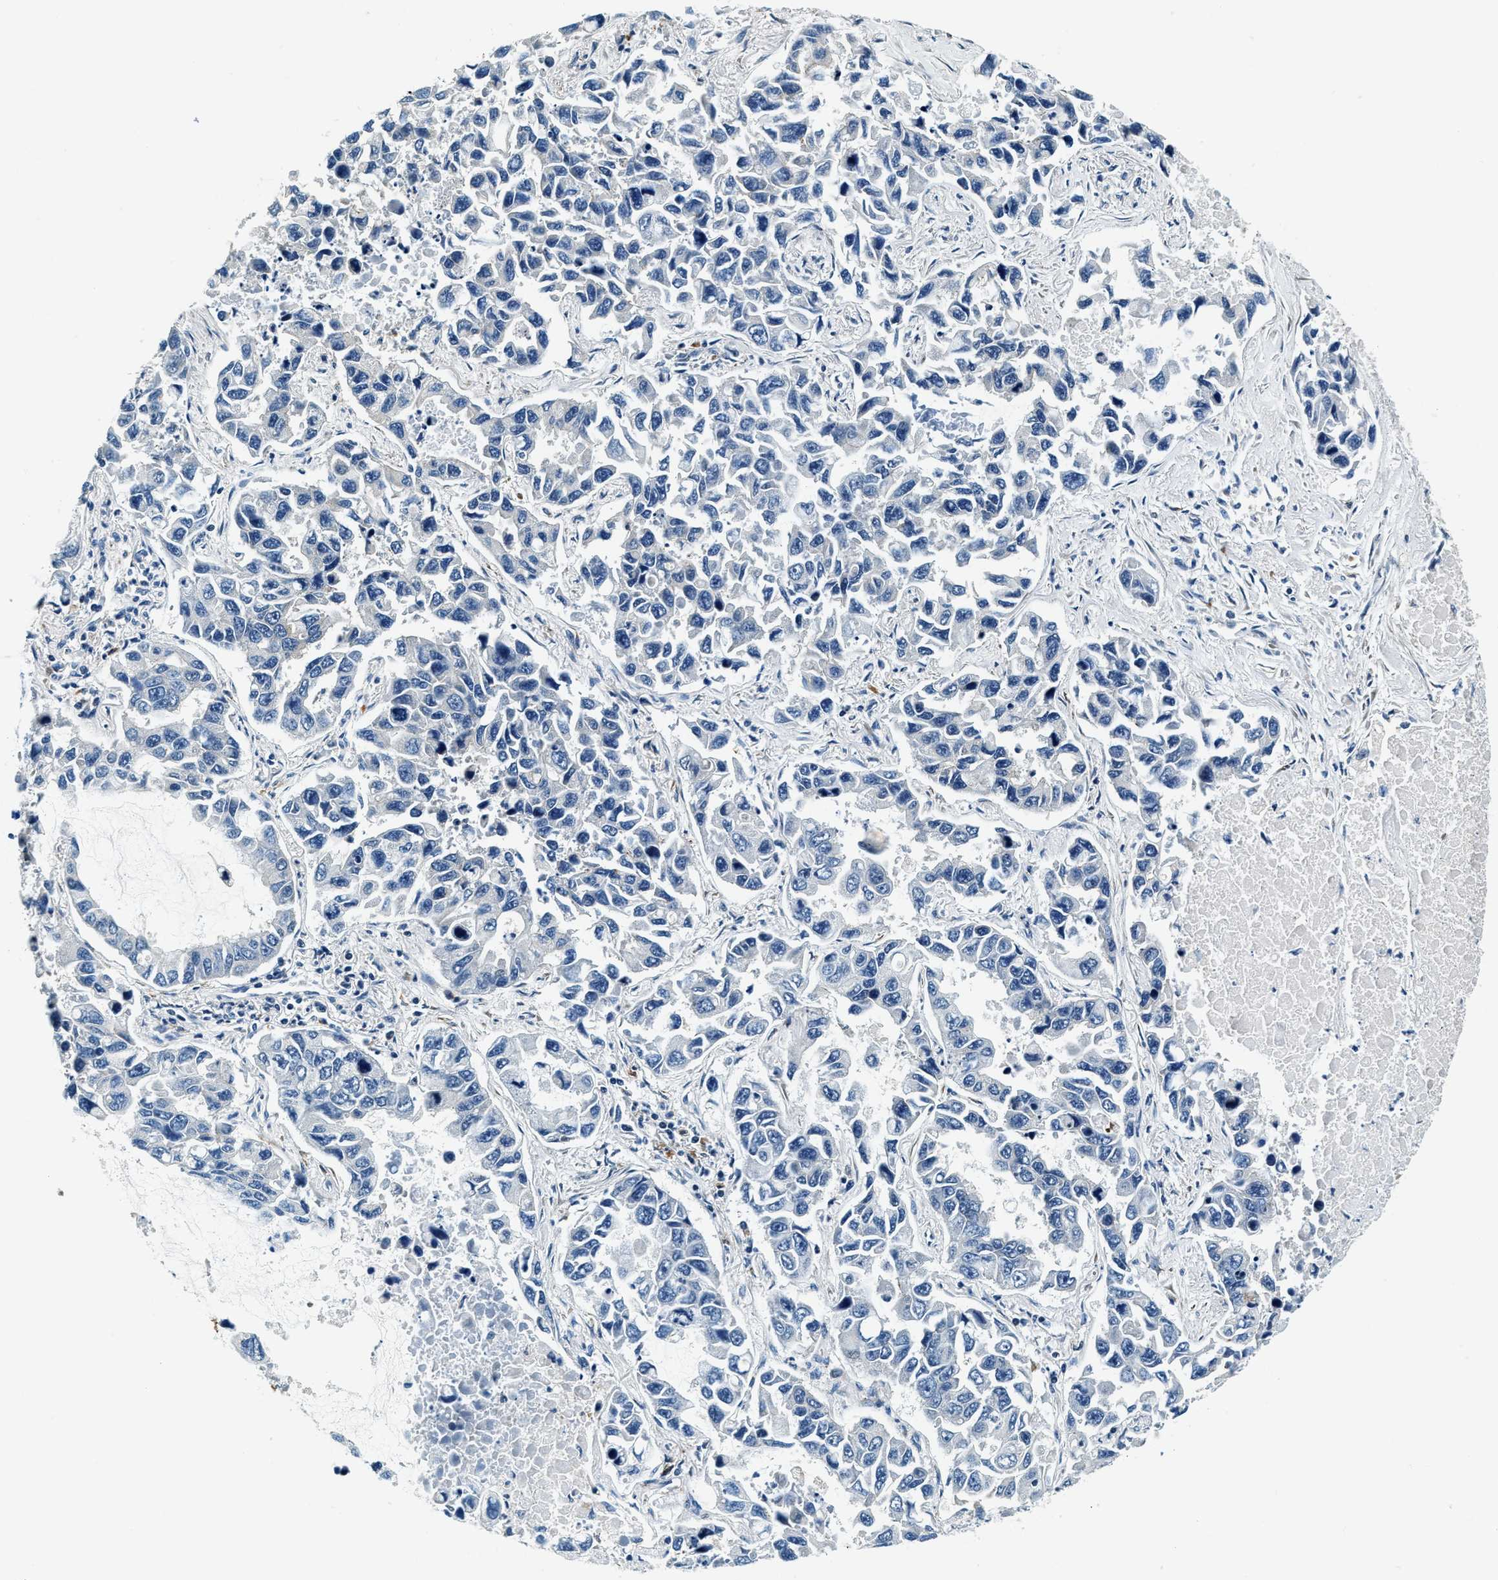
{"staining": {"intensity": "negative", "quantity": "none", "location": "none"}, "tissue": "lung cancer", "cell_type": "Tumor cells", "image_type": "cancer", "snomed": [{"axis": "morphology", "description": "Adenocarcinoma, NOS"}, {"axis": "topography", "description": "Lung"}], "caption": "A high-resolution histopathology image shows immunohistochemistry staining of lung cancer, which displays no significant expression in tumor cells.", "gene": "C2orf66", "patient": {"sex": "male", "age": 64}}